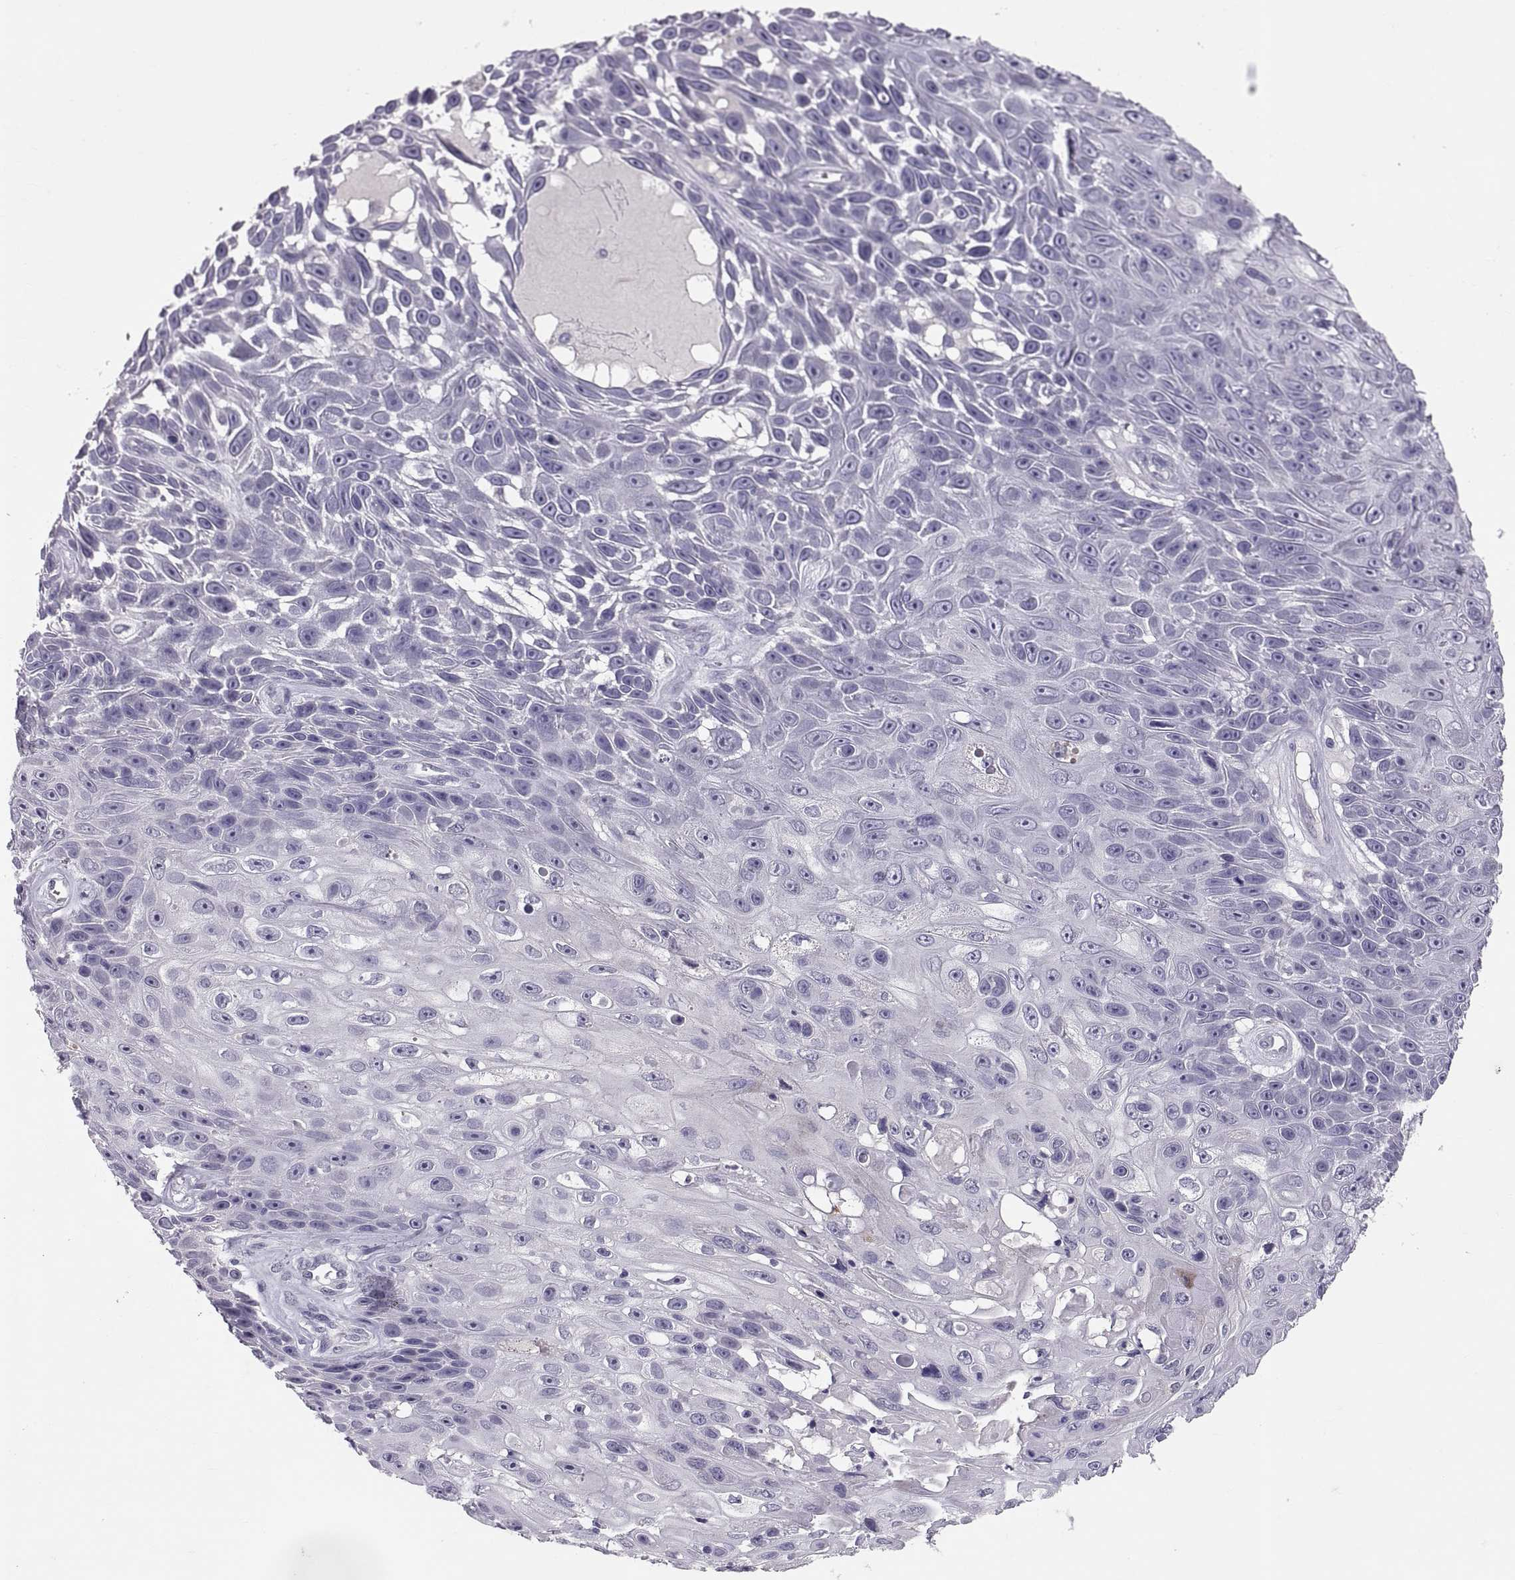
{"staining": {"intensity": "negative", "quantity": "none", "location": "none"}, "tissue": "skin cancer", "cell_type": "Tumor cells", "image_type": "cancer", "snomed": [{"axis": "morphology", "description": "Squamous cell carcinoma, NOS"}, {"axis": "topography", "description": "Skin"}], "caption": "DAB (3,3'-diaminobenzidine) immunohistochemical staining of skin cancer shows no significant expression in tumor cells.", "gene": "PTN", "patient": {"sex": "male", "age": 82}}